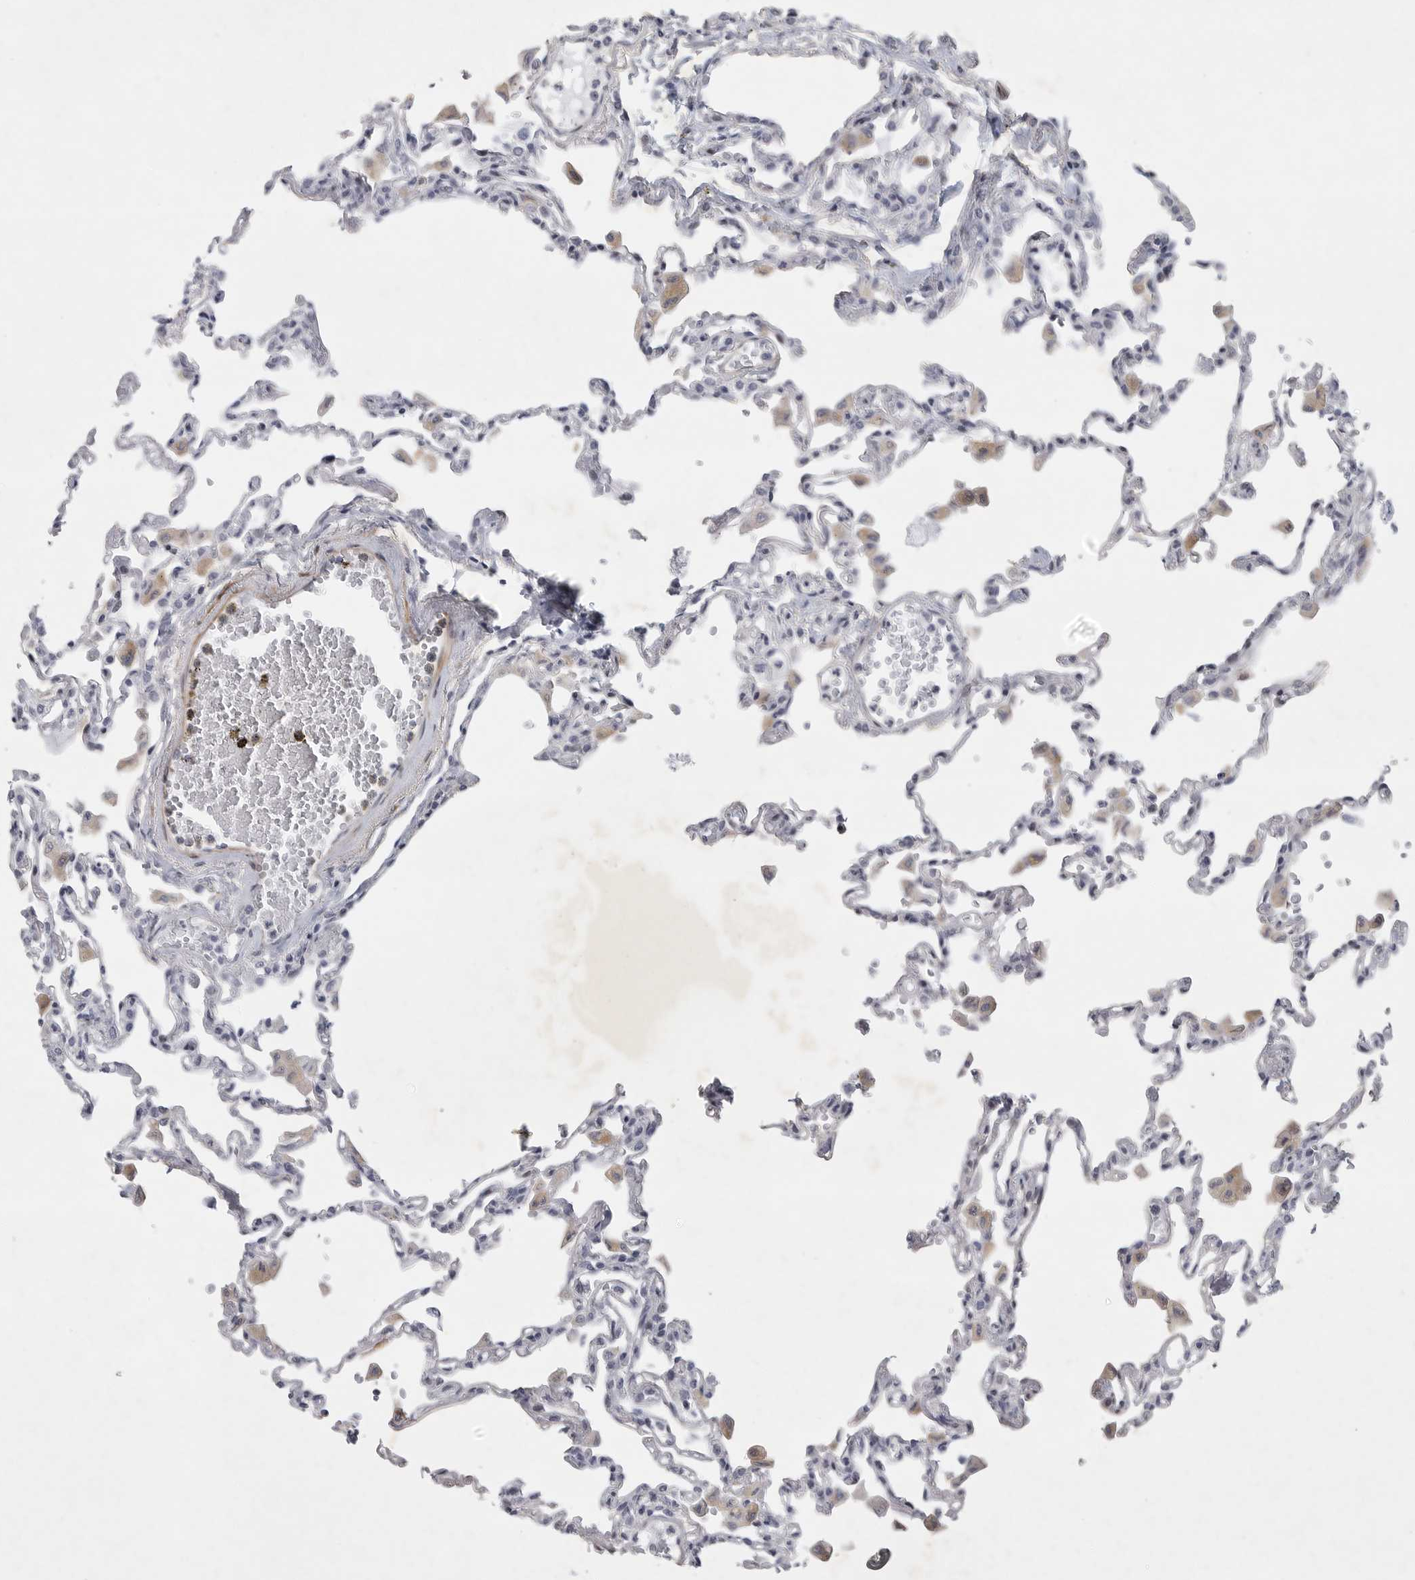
{"staining": {"intensity": "negative", "quantity": "none", "location": "none"}, "tissue": "lung", "cell_type": "Alveolar cells", "image_type": "normal", "snomed": [{"axis": "morphology", "description": "Normal tissue, NOS"}, {"axis": "topography", "description": "Bronchus"}, {"axis": "topography", "description": "Lung"}], "caption": "Immunohistochemistry (IHC) of normal human lung demonstrates no expression in alveolar cells.", "gene": "TNR", "patient": {"sex": "female", "age": 49}}